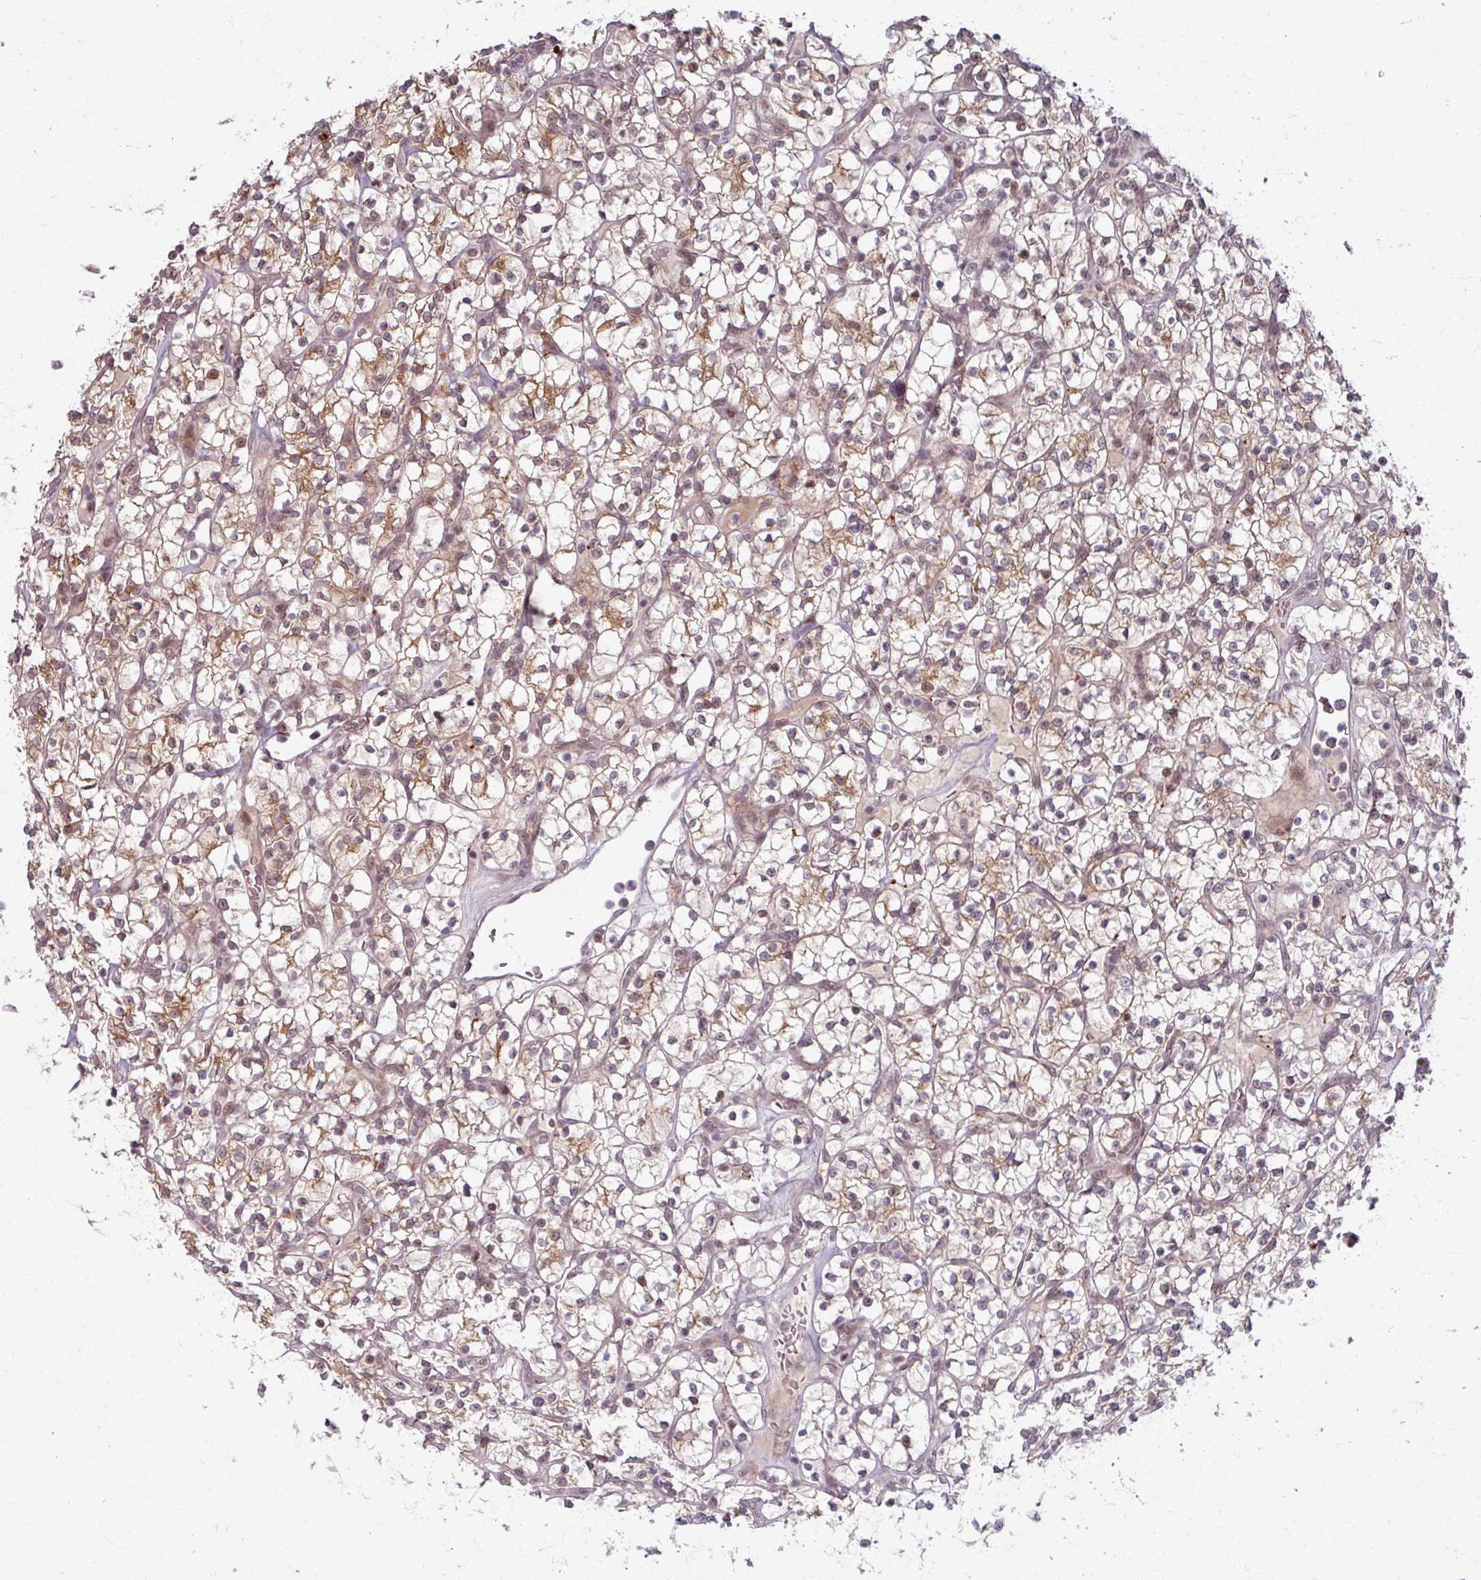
{"staining": {"intensity": "moderate", "quantity": "25%-75%", "location": "cytoplasmic/membranous,nuclear"}, "tissue": "renal cancer", "cell_type": "Tumor cells", "image_type": "cancer", "snomed": [{"axis": "morphology", "description": "Adenocarcinoma, NOS"}, {"axis": "topography", "description": "Kidney"}], "caption": "Protein staining of renal adenocarcinoma tissue displays moderate cytoplasmic/membranous and nuclear expression in approximately 25%-75% of tumor cells.", "gene": "KLC3", "patient": {"sex": "female", "age": 64}}